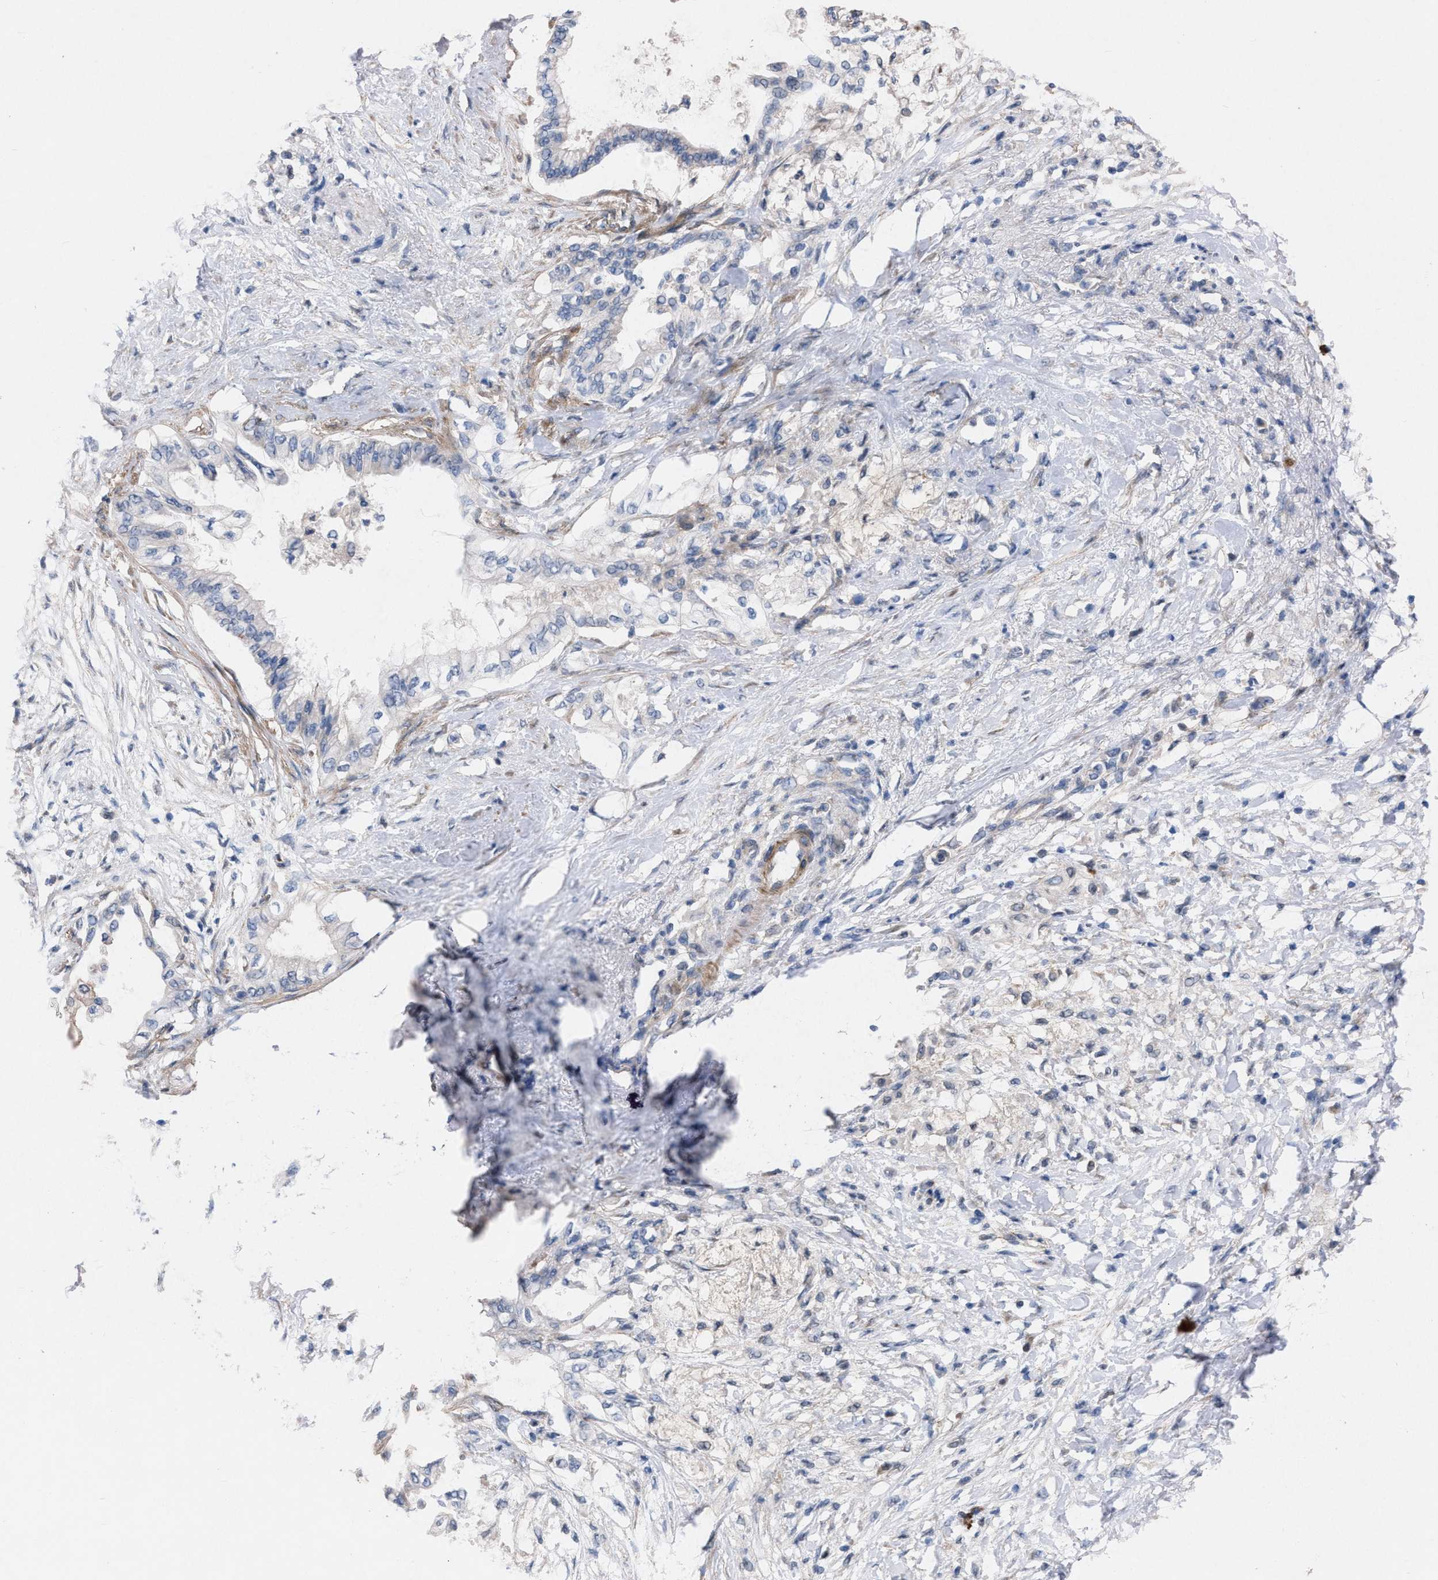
{"staining": {"intensity": "negative", "quantity": "none", "location": "none"}, "tissue": "pancreatic cancer", "cell_type": "Tumor cells", "image_type": "cancer", "snomed": [{"axis": "morphology", "description": "Normal tissue, NOS"}, {"axis": "morphology", "description": "Adenocarcinoma, NOS"}, {"axis": "topography", "description": "Pancreas"}, {"axis": "topography", "description": "Duodenum"}], "caption": "The immunohistochemistry micrograph has no significant positivity in tumor cells of pancreatic adenocarcinoma tissue.", "gene": "TMEM131", "patient": {"sex": "female", "age": 60}}